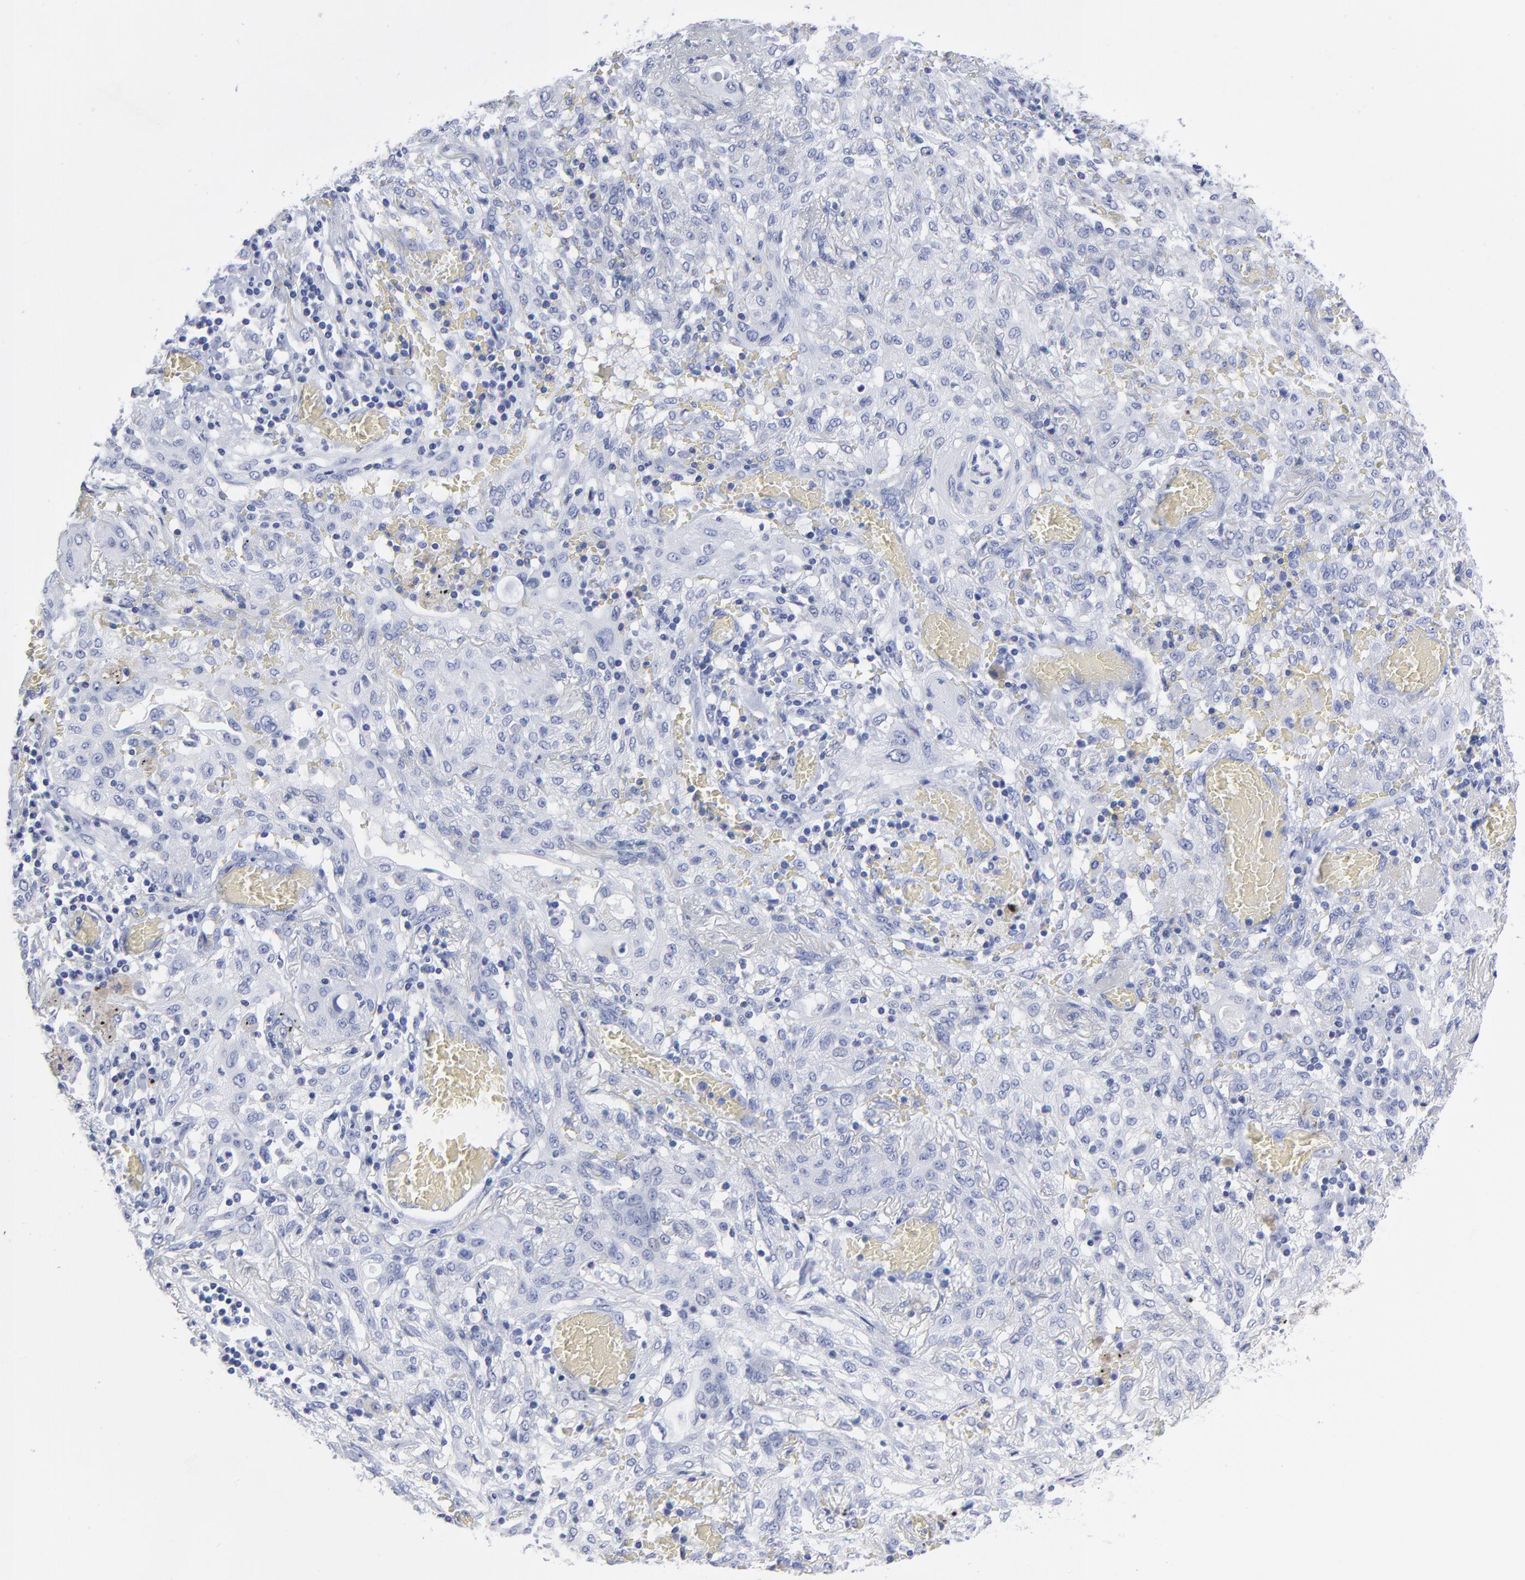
{"staining": {"intensity": "negative", "quantity": "none", "location": "none"}, "tissue": "lung cancer", "cell_type": "Tumor cells", "image_type": "cancer", "snomed": [{"axis": "morphology", "description": "Squamous cell carcinoma, NOS"}, {"axis": "topography", "description": "Lung"}], "caption": "There is no significant staining in tumor cells of lung squamous cell carcinoma.", "gene": "CNTN3", "patient": {"sex": "female", "age": 47}}